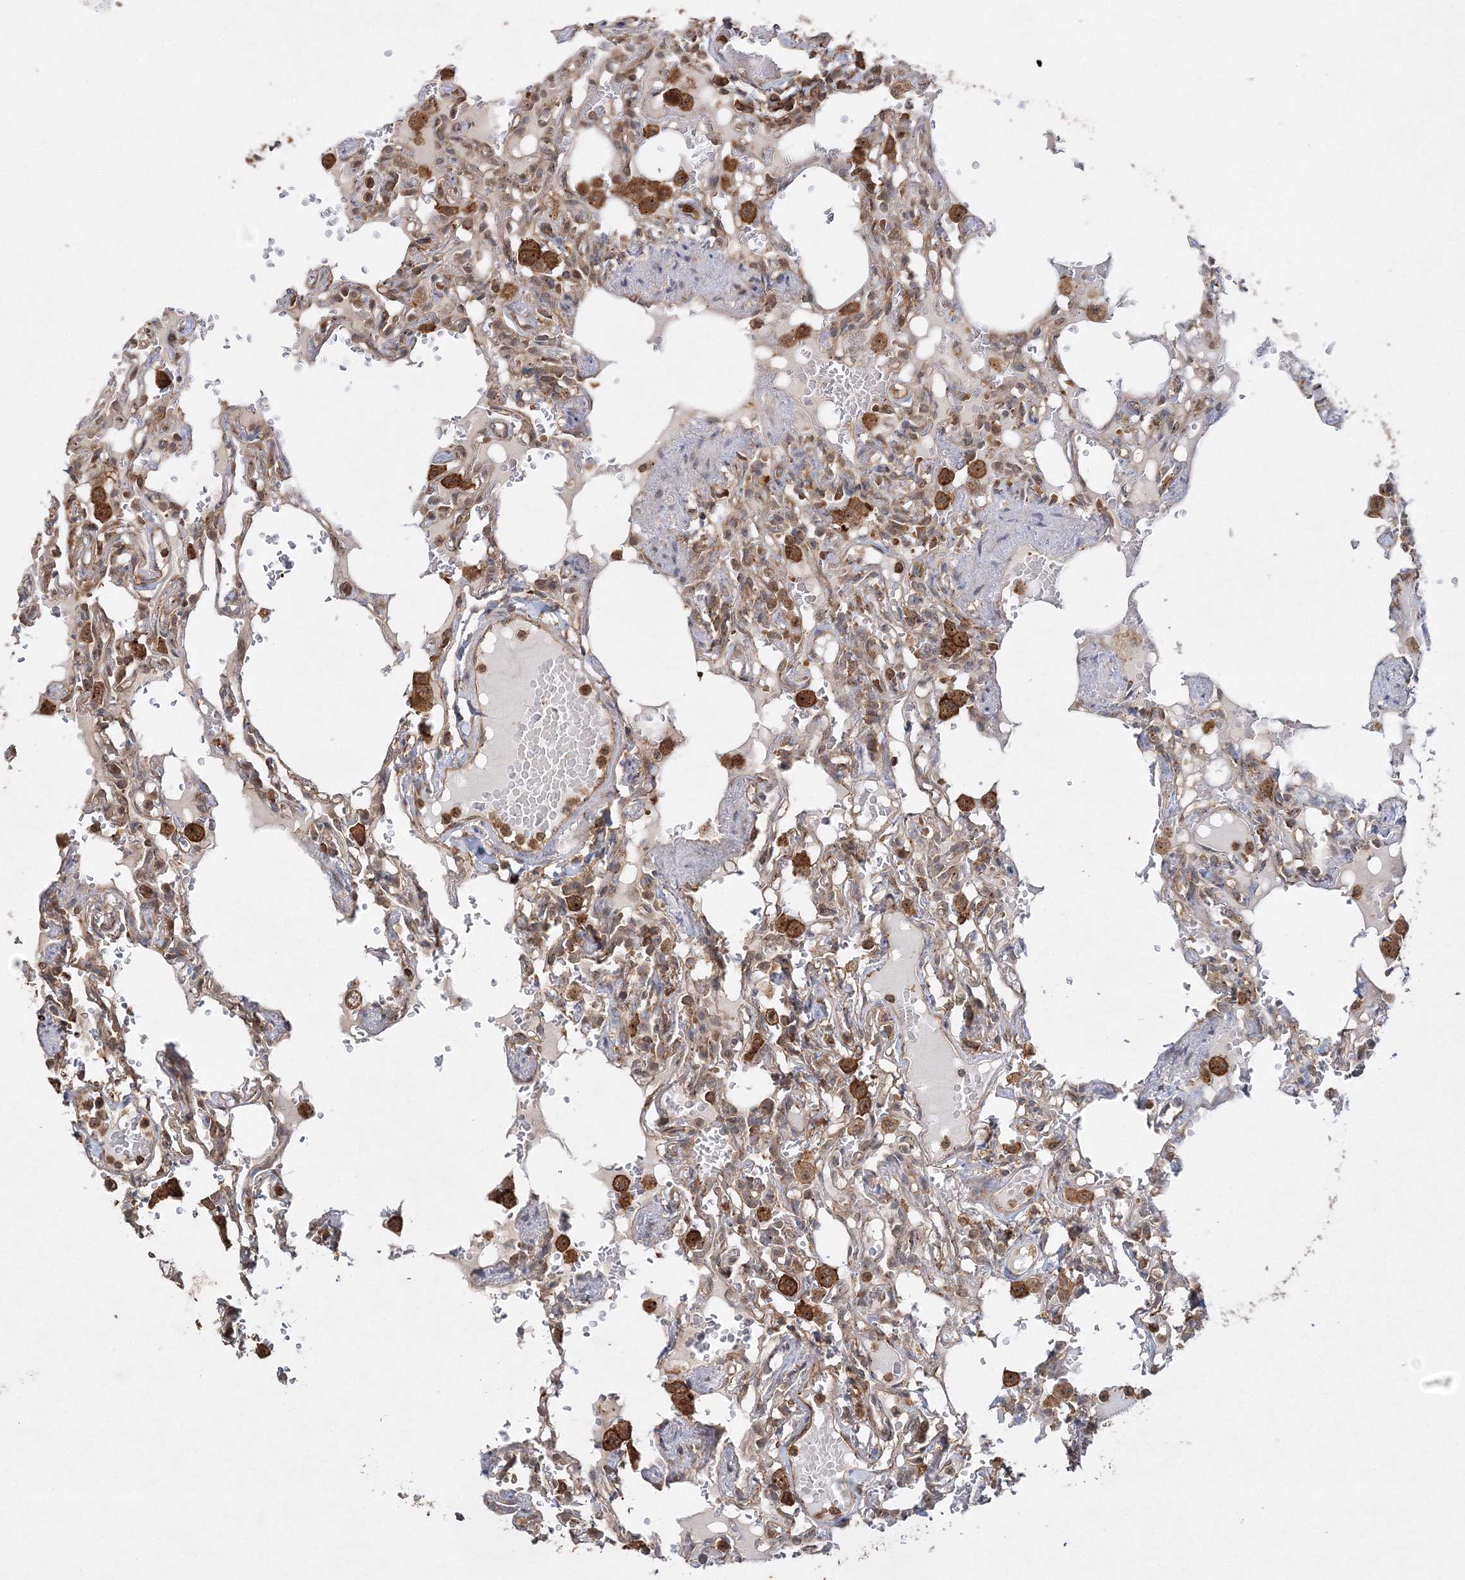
{"staining": {"intensity": "moderate", "quantity": ">75%", "location": "cytoplasmic/membranous"}, "tissue": "lung", "cell_type": "Alveolar cells", "image_type": "normal", "snomed": [{"axis": "morphology", "description": "Normal tissue, NOS"}, {"axis": "topography", "description": "Lung"}], "caption": "Protein staining by IHC exhibits moderate cytoplasmic/membranous staining in approximately >75% of alveolar cells in normal lung.", "gene": "WDR37", "patient": {"sex": "male", "age": 21}}